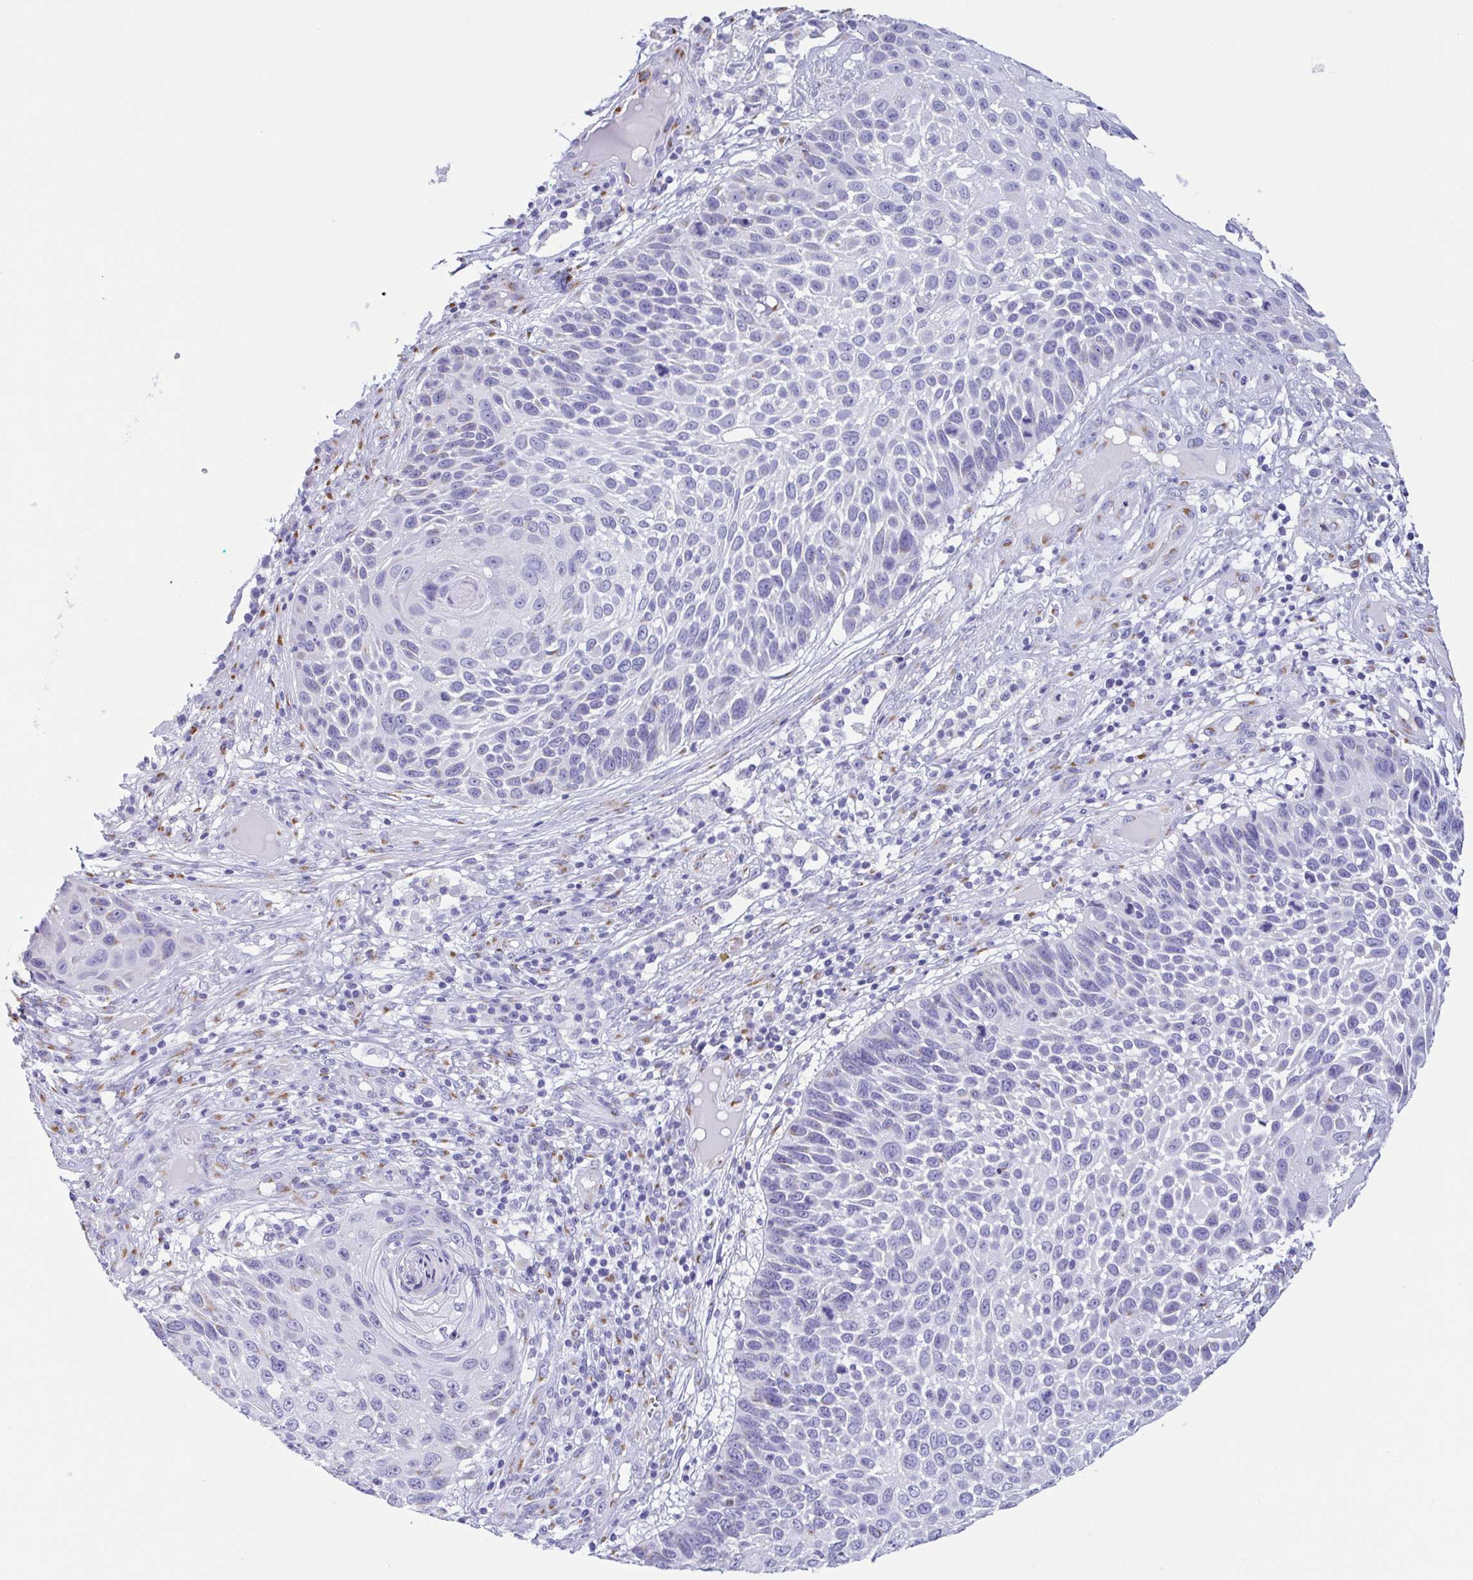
{"staining": {"intensity": "negative", "quantity": "none", "location": "none"}, "tissue": "skin cancer", "cell_type": "Tumor cells", "image_type": "cancer", "snomed": [{"axis": "morphology", "description": "Squamous cell carcinoma, NOS"}, {"axis": "topography", "description": "Skin"}], "caption": "Skin cancer (squamous cell carcinoma) was stained to show a protein in brown. There is no significant expression in tumor cells.", "gene": "SULT1B1", "patient": {"sex": "male", "age": 92}}